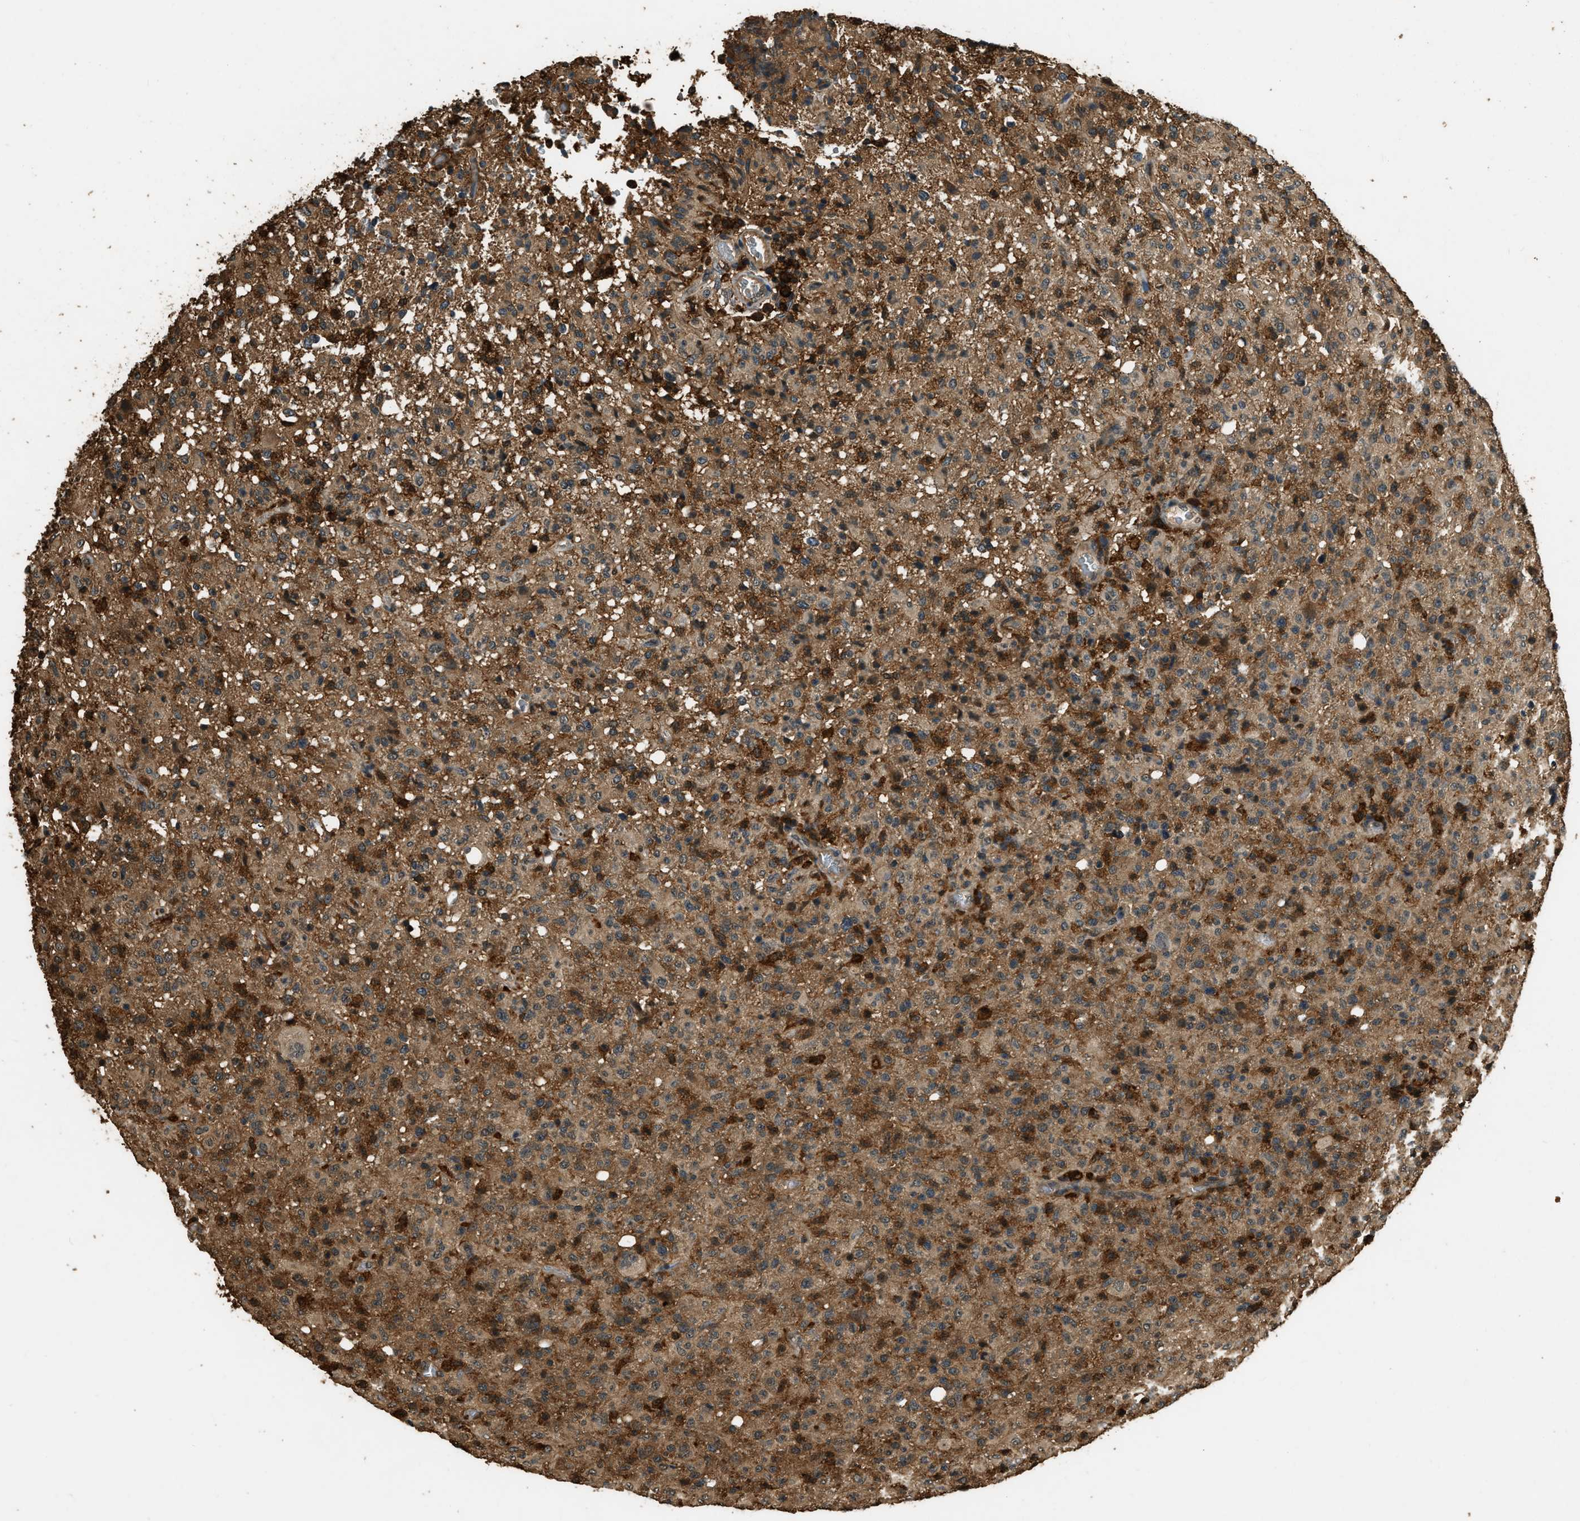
{"staining": {"intensity": "weak", "quantity": ">75%", "location": "cytoplasmic/membranous"}, "tissue": "glioma", "cell_type": "Tumor cells", "image_type": "cancer", "snomed": [{"axis": "morphology", "description": "Glioma, malignant, High grade"}, {"axis": "topography", "description": "Brain"}], "caption": "Malignant high-grade glioma stained with a protein marker exhibits weak staining in tumor cells.", "gene": "RAP2A", "patient": {"sex": "female", "age": 57}}